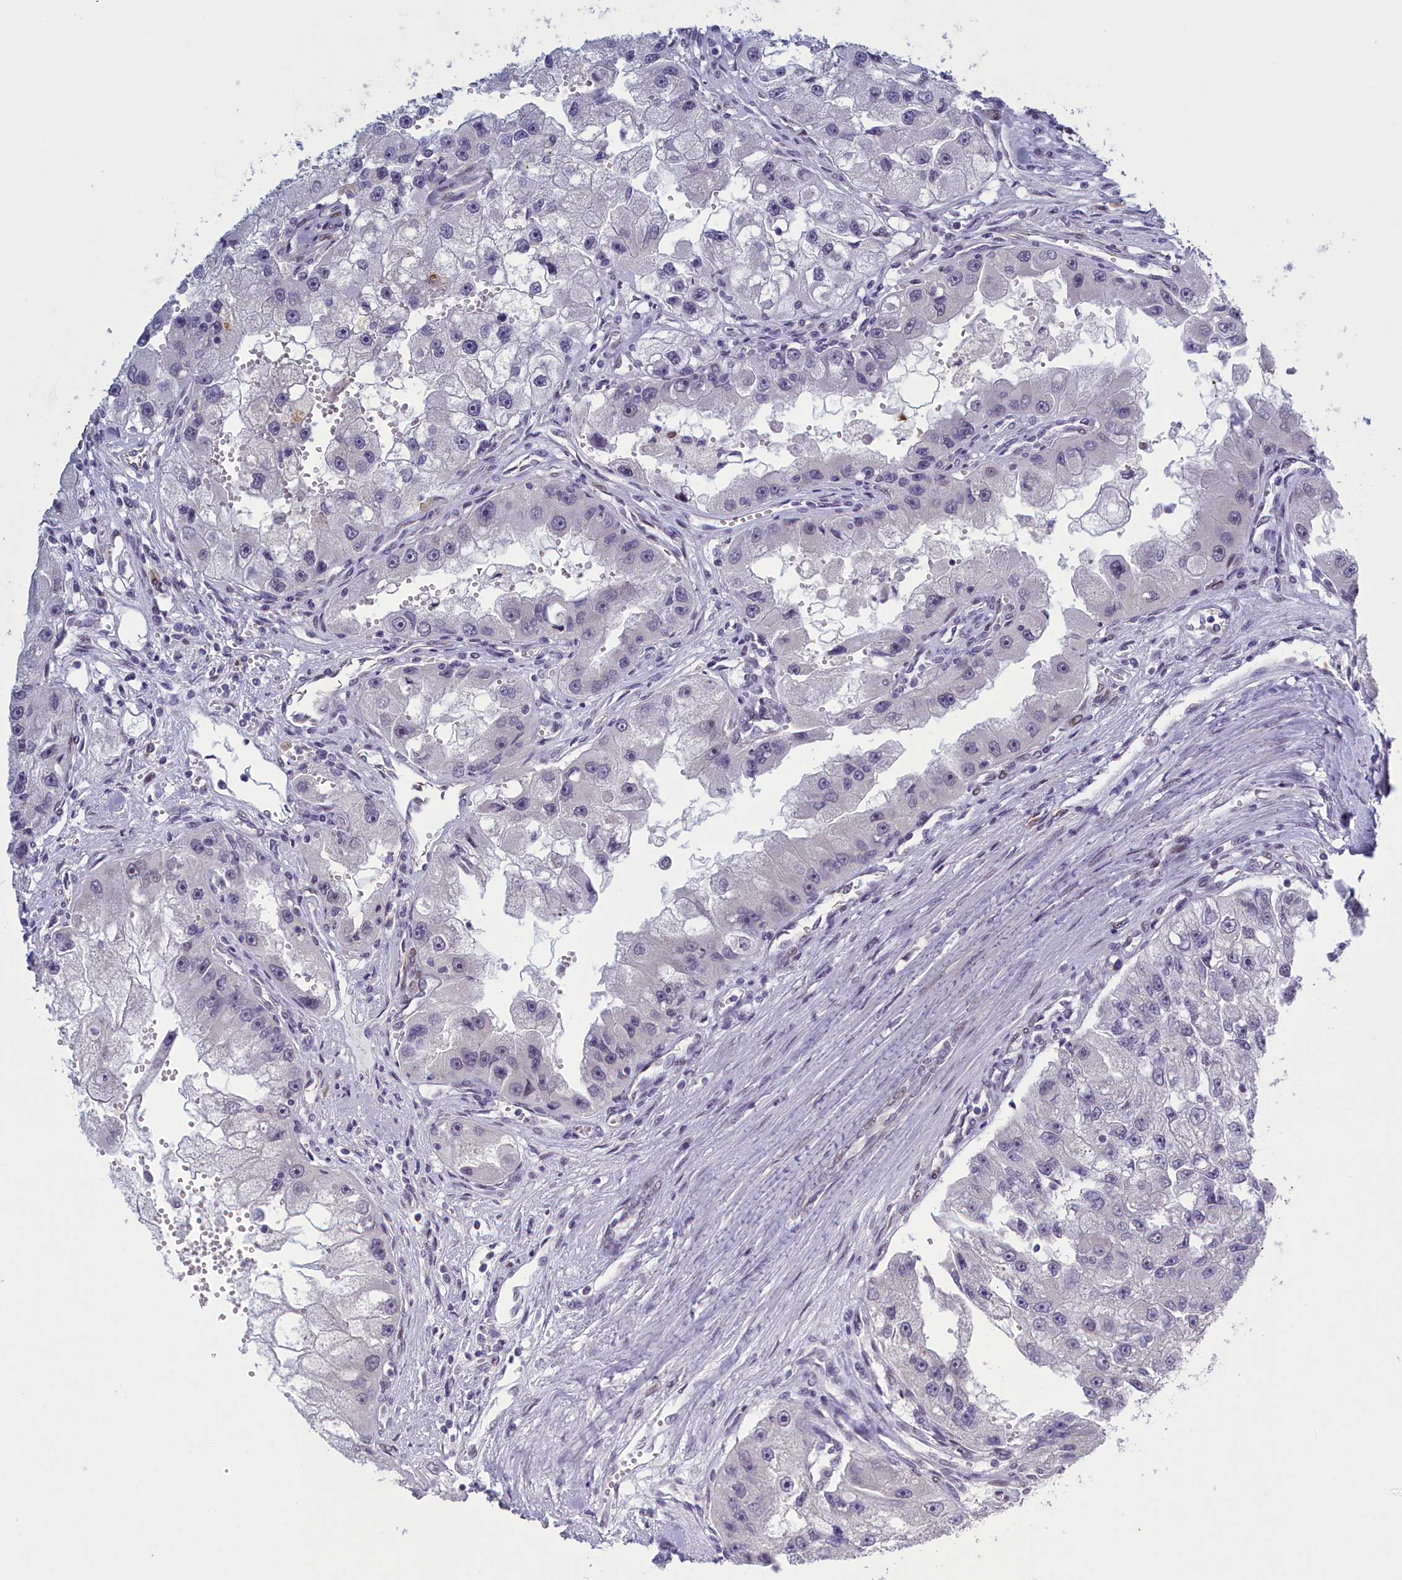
{"staining": {"intensity": "negative", "quantity": "none", "location": "none"}, "tissue": "renal cancer", "cell_type": "Tumor cells", "image_type": "cancer", "snomed": [{"axis": "morphology", "description": "Adenocarcinoma, NOS"}, {"axis": "topography", "description": "Kidney"}], "caption": "There is no significant positivity in tumor cells of adenocarcinoma (renal).", "gene": "ATF7IP2", "patient": {"sex": "male", "age": 63}}